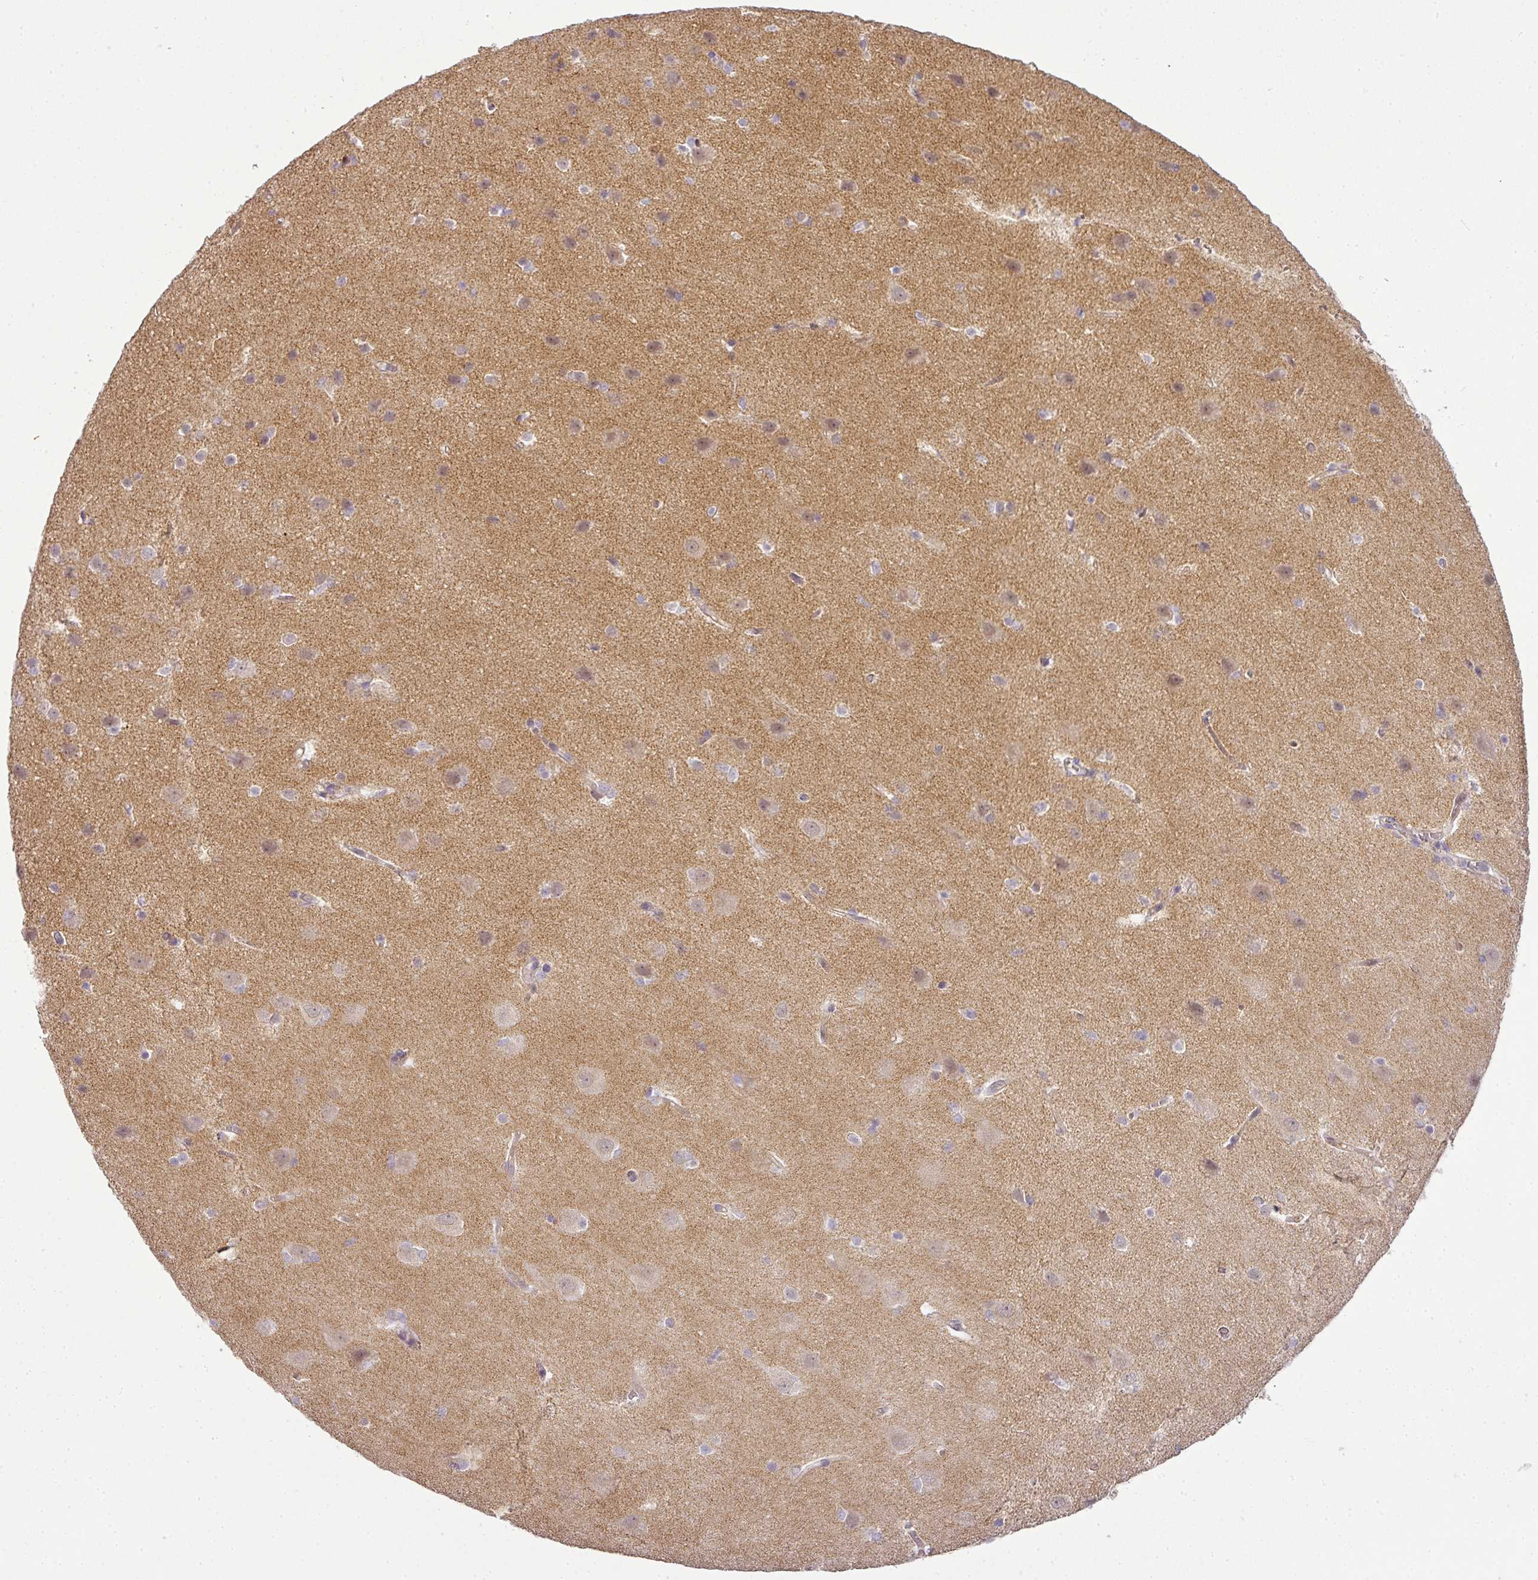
{"staining": {"intensity": "weak", "quantity": "25%-75%", "location": "cytoplasmic/membranous"}, "tissue": "cerebral cortex", "cell_type": "Endothelial cells", "image_type": "normal", "snomed": [{"axis": "morphology", "description": "Normal tissue, NOS"}, {"axis": "topography", "description": "Cerebral cortex"}], "caption": "A low amount of weak cytoplasmic/membranous positivity is seen in about 25%-75% of endothelial cells in unremarkable cerebral cortex.", "gene": "LY75", "patient": {"sex": "male", "age": 37}}